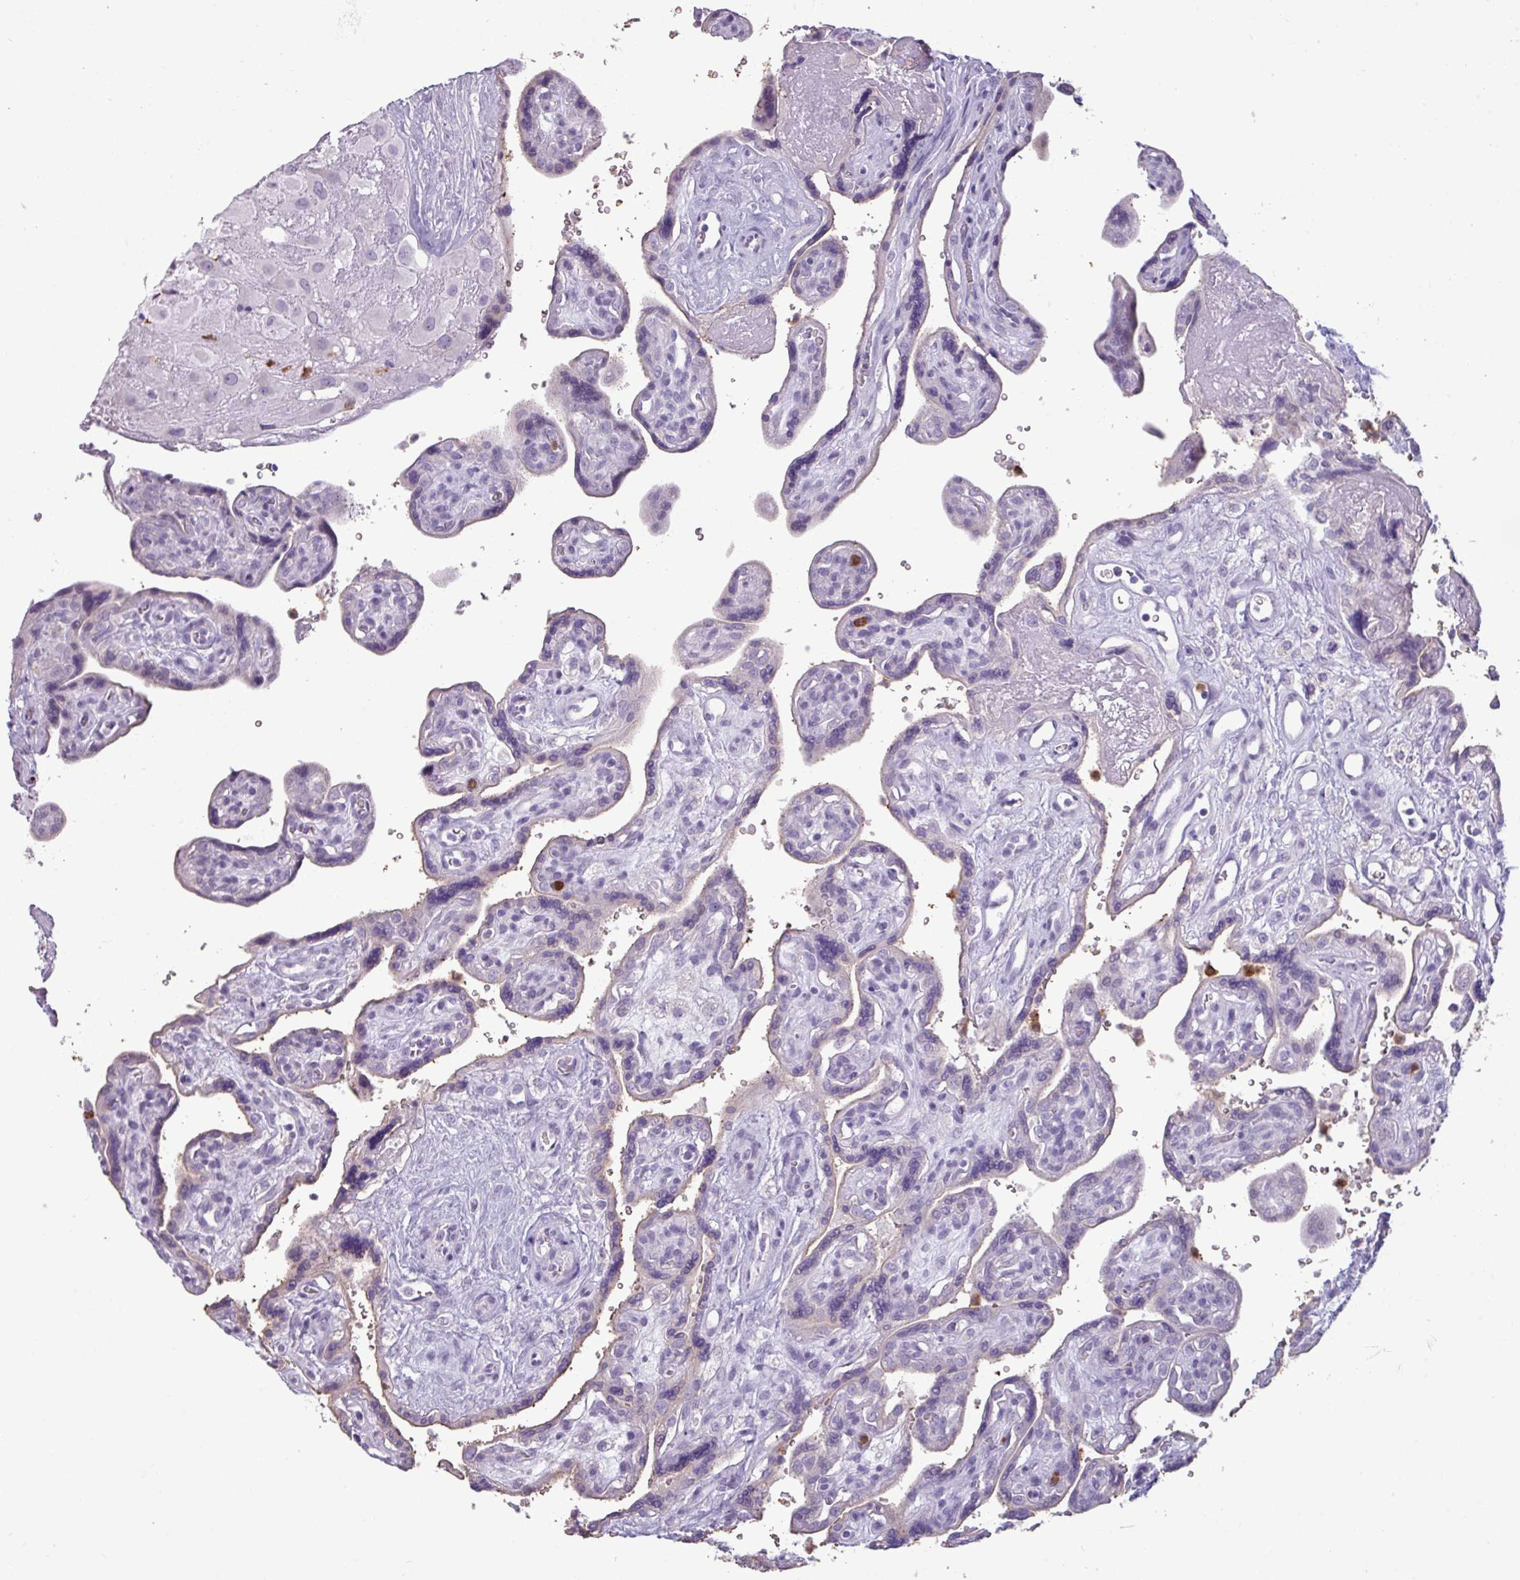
{"staining": {"intensity": "negative", "quantity": "none", "location": "none"}, "tissue": "placenta", "cell_type": "Decidual cells", "image_type": "normal", "snomed": [{"axis": "morphology", "description": "Normal tissue, NOS"}, {"axis": "topography", "description": "Placenta"}], "caption": "Decidual cells are negative for brown protein staining in normal placenta. (Stains: DAB immunohistochemistry (IHC) with hematoxylin counter stain, Microscopy: brightfield microscopy at high magnification).", "gene": "TRIM39", "patient": {"sex": "female", "age": 39}}